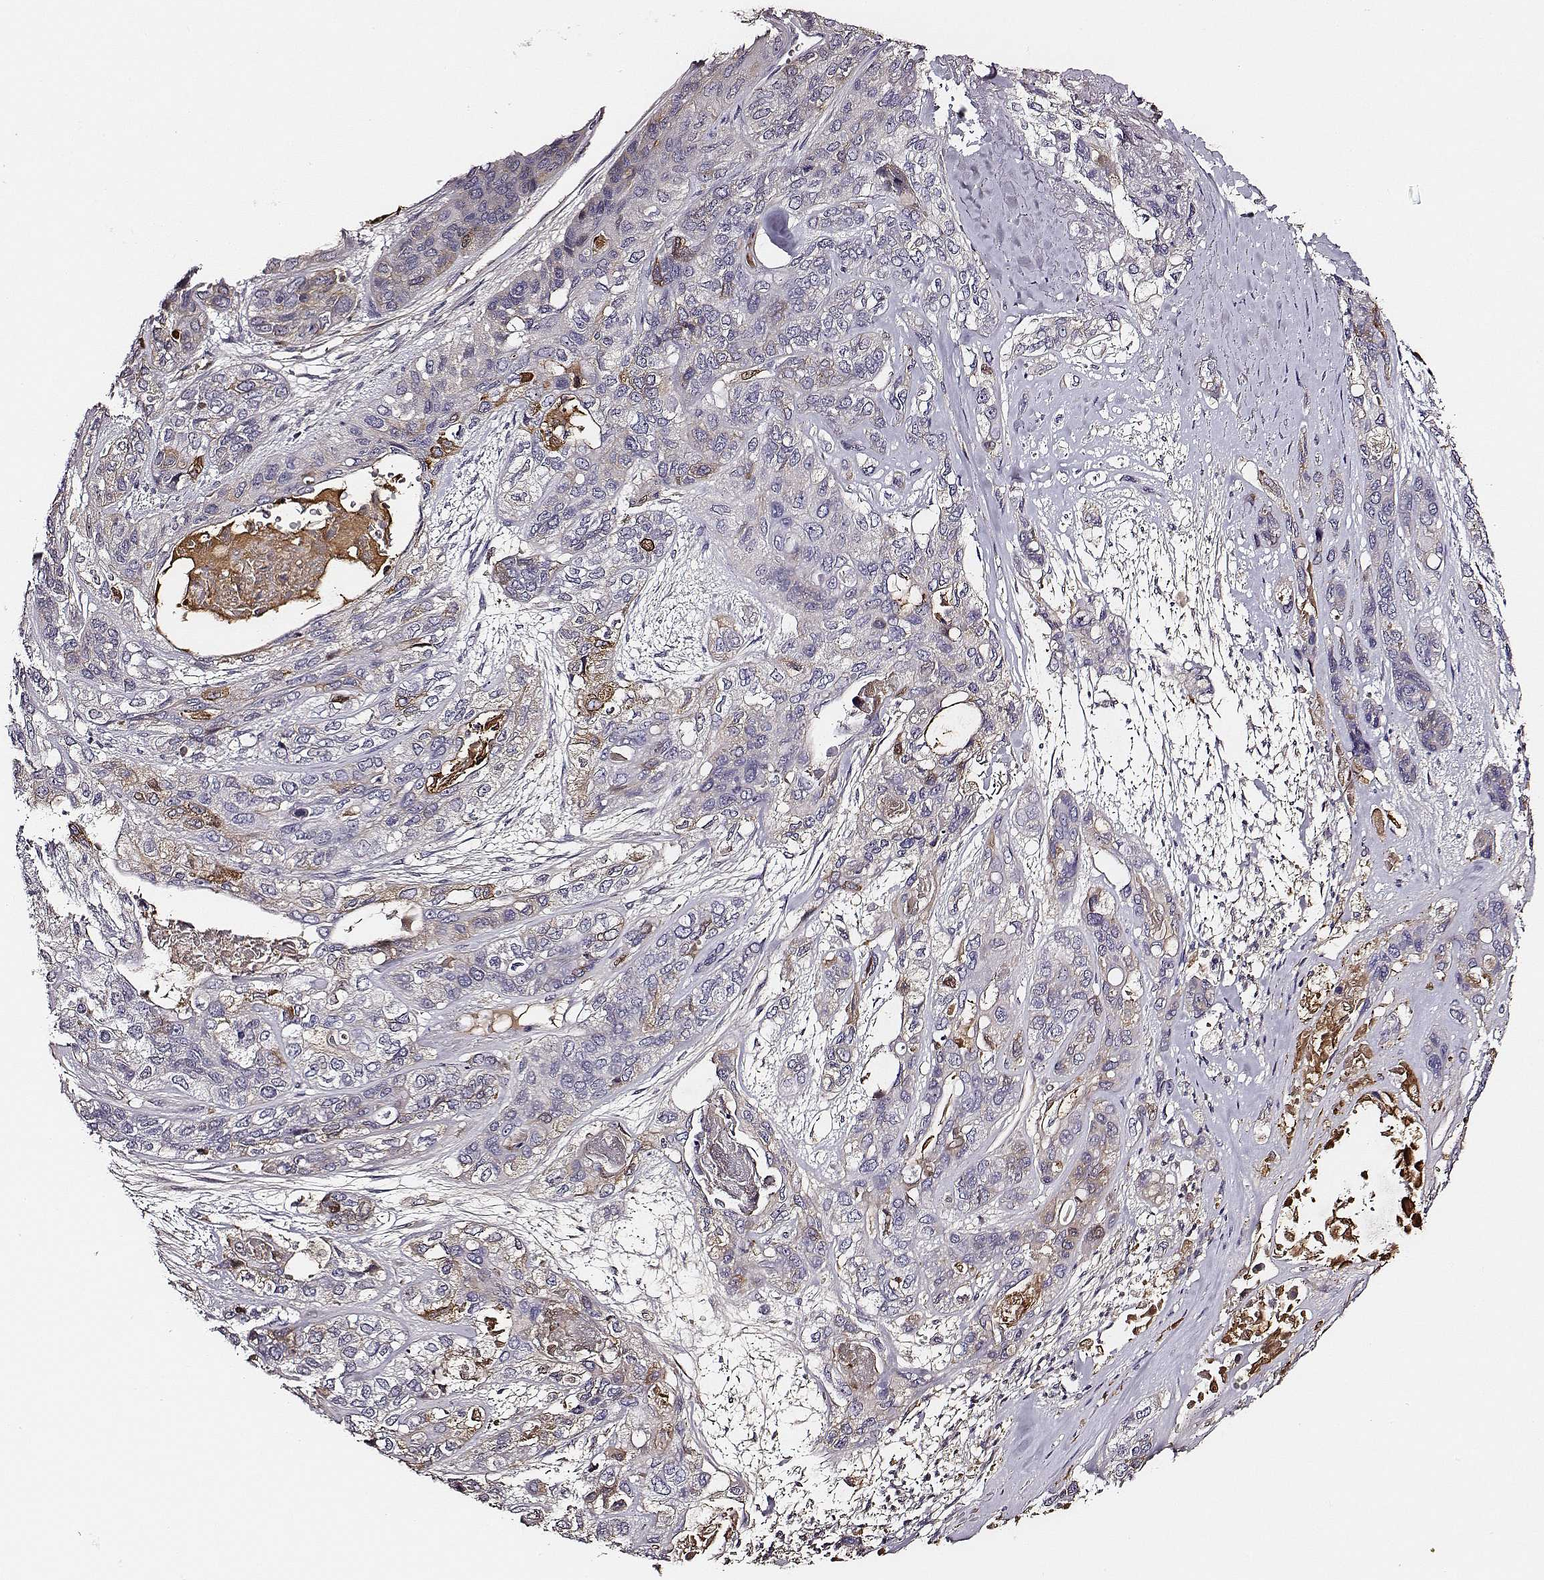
{"staining": {"intensity": "negative", "quantity": "none", "location": "none"}, "tissue": "lung cancer", "cell_type": "Tumor cells", "image_type": "cancer", "snomed": [{"axis": "morphology", "description": "Squamous cell carcinoma, NOS"}, {"axis": "topography", "description": "Lung"}], "caption": "Immunohistochemistry image of human lung cancer (squamous cell carcinoma) stained for a protein (brown), which reveals no positivity in tumor cells. (Brightfield microscopy of DAB immunohistochemistry at high magnification).", "gene": "TF", "patient": {"sex": "female", "age": 70}}